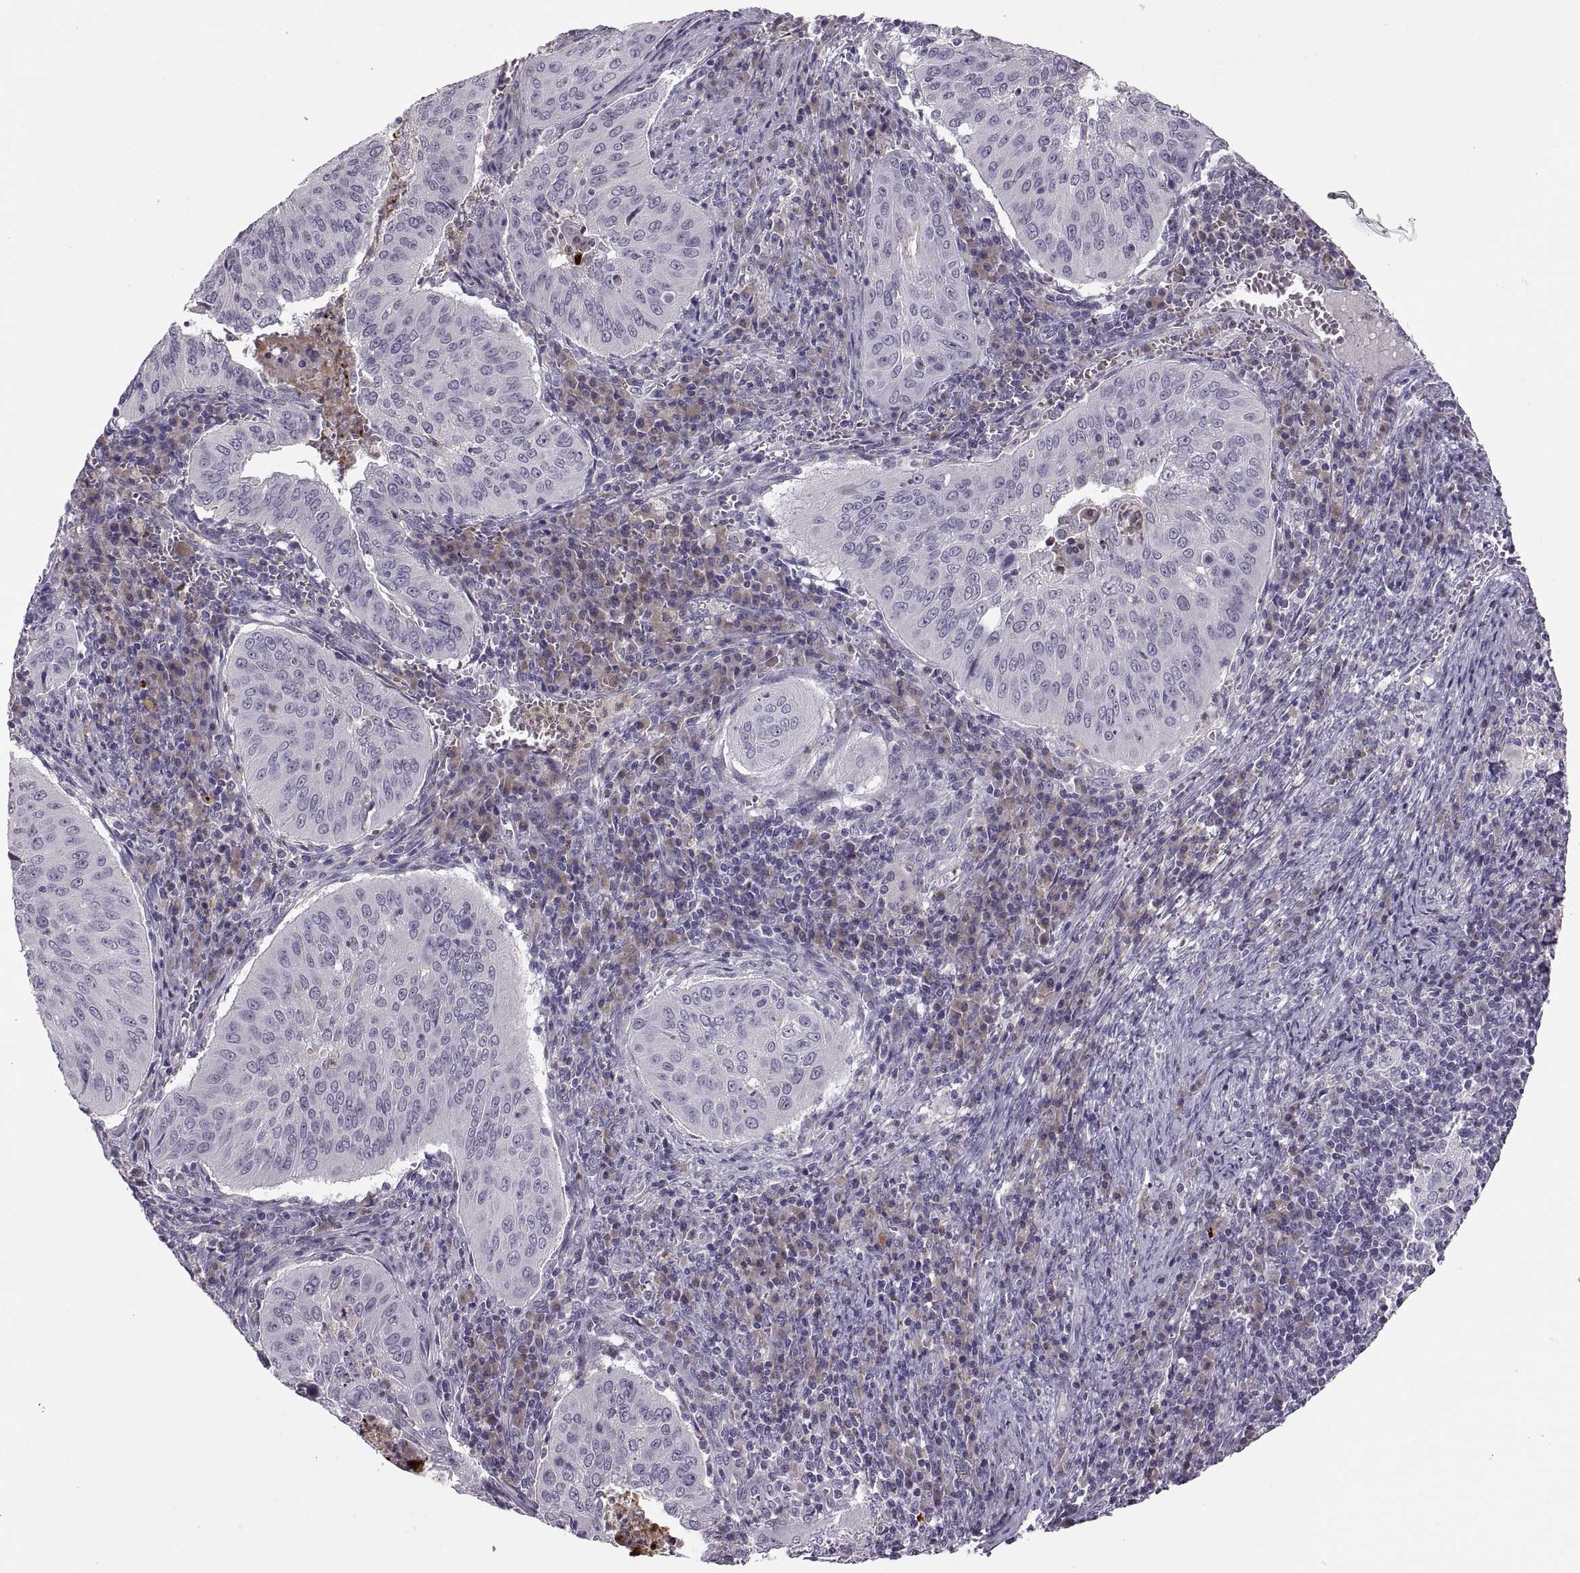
{"staining": {"intensity": "negative", "quantity": "none", "location": "none"}, "tissue": "cervical cancer", "cell_type": "Tumor cells", "image_type": "cancer", "snomed": [{"axis": "morphology", "description": "Squamous cell carcinoma, NOS"}, {"axis": "topography", "description": "Cervix"}], "caption": "DAB immunohistochemical staining of cervical squamous cell carcinoma exhibits no significant expression in tumor cells.", "gene": "ADH6", "patient": {"sex": "female", "age": 39}}